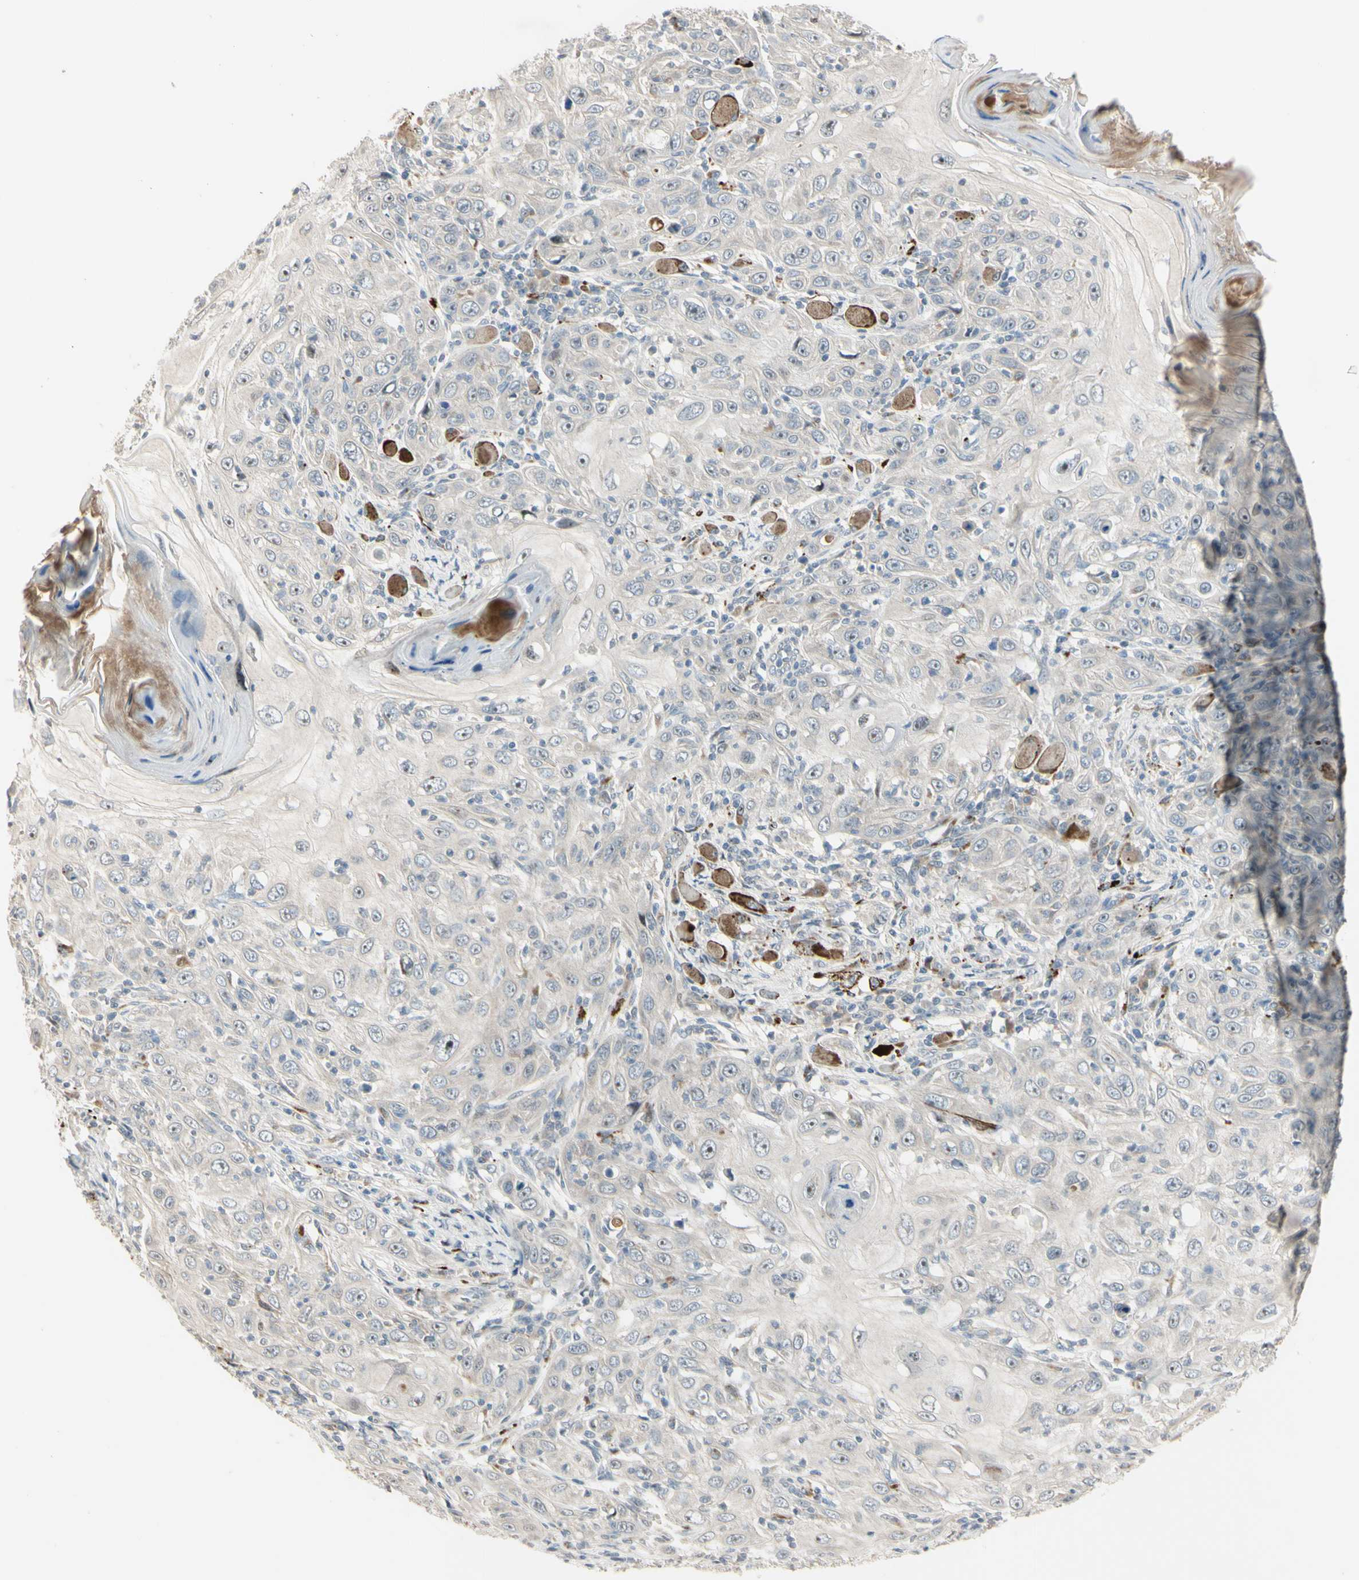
{"staining": {"intensity": "weak", "quantity": "<25%", "location": "cytoplasmic/membranous"}, "tissue": "skin cancer", "cell_type": "Tumor cells", "image_type": "cancer", "snomed": [{"axis": "morphology", "description": "Squamous cell carcinoma, NOS"}, {"axis": "topography", "description": "Skin"}], "caption": "The image displays no significant positivity in tumor cells of skin cancer (squamous cell carcinoma).", "gene": "NDFIP1", "patient": {"sex": "female", "age": 88}}